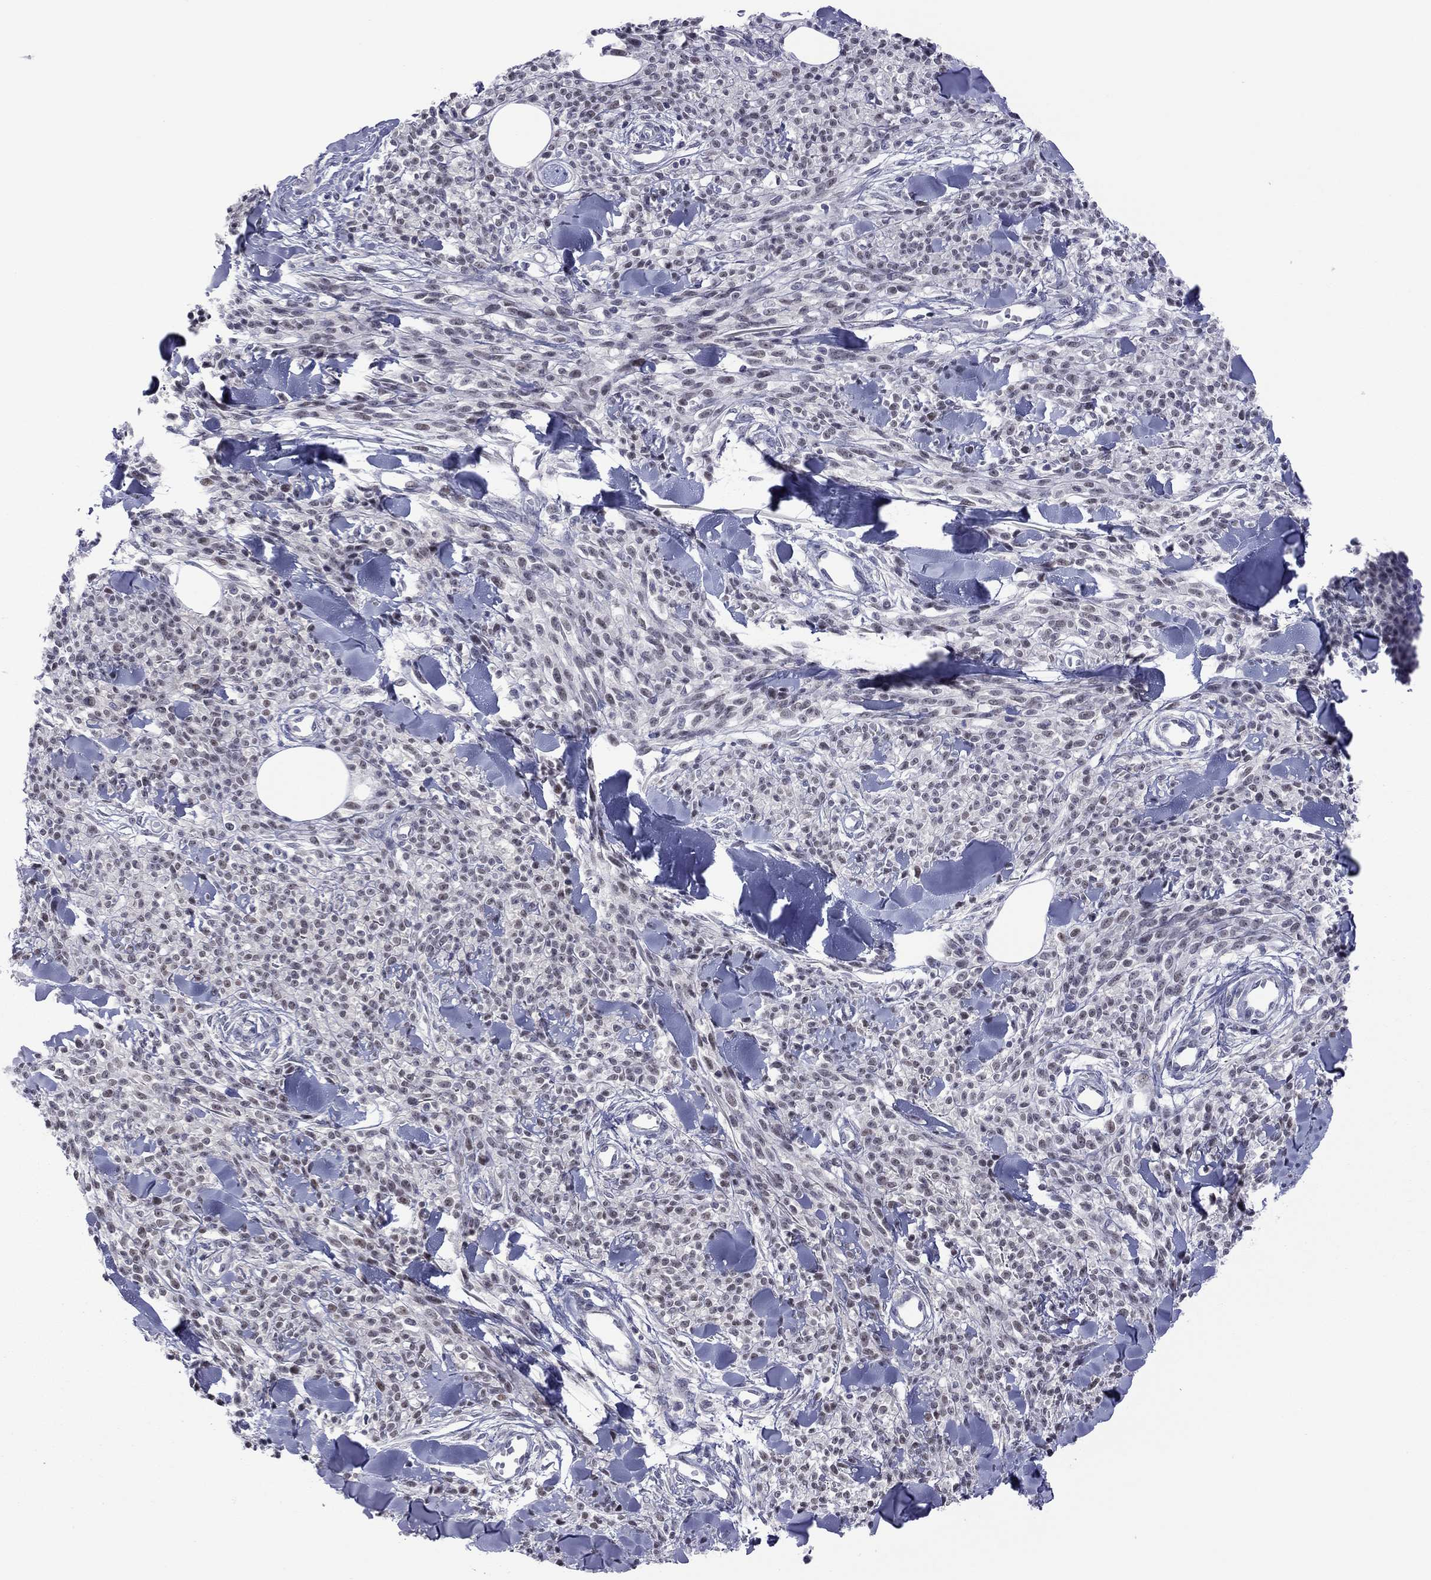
{"staining": {"intensity": "weak", "quantity": "<25%", "location": "nuclear"}, "tissue": "melanoma", "cell_type": "Tumor cells", "image_type": "cancer", "snomed": [{"axis": "morphology", "description": "Malignant melanoma, NOS"}, {"axis": "topography", "description": "Skin"}, {"axis": "topography", "description": "Skin of trunk"}], "caption": "The immunohistochemistry histopathology image has no significant staining in tumor cells of melanoma tissue.", "gene": "POU5F2", "patient": {"sex": "male", "age": 74}}